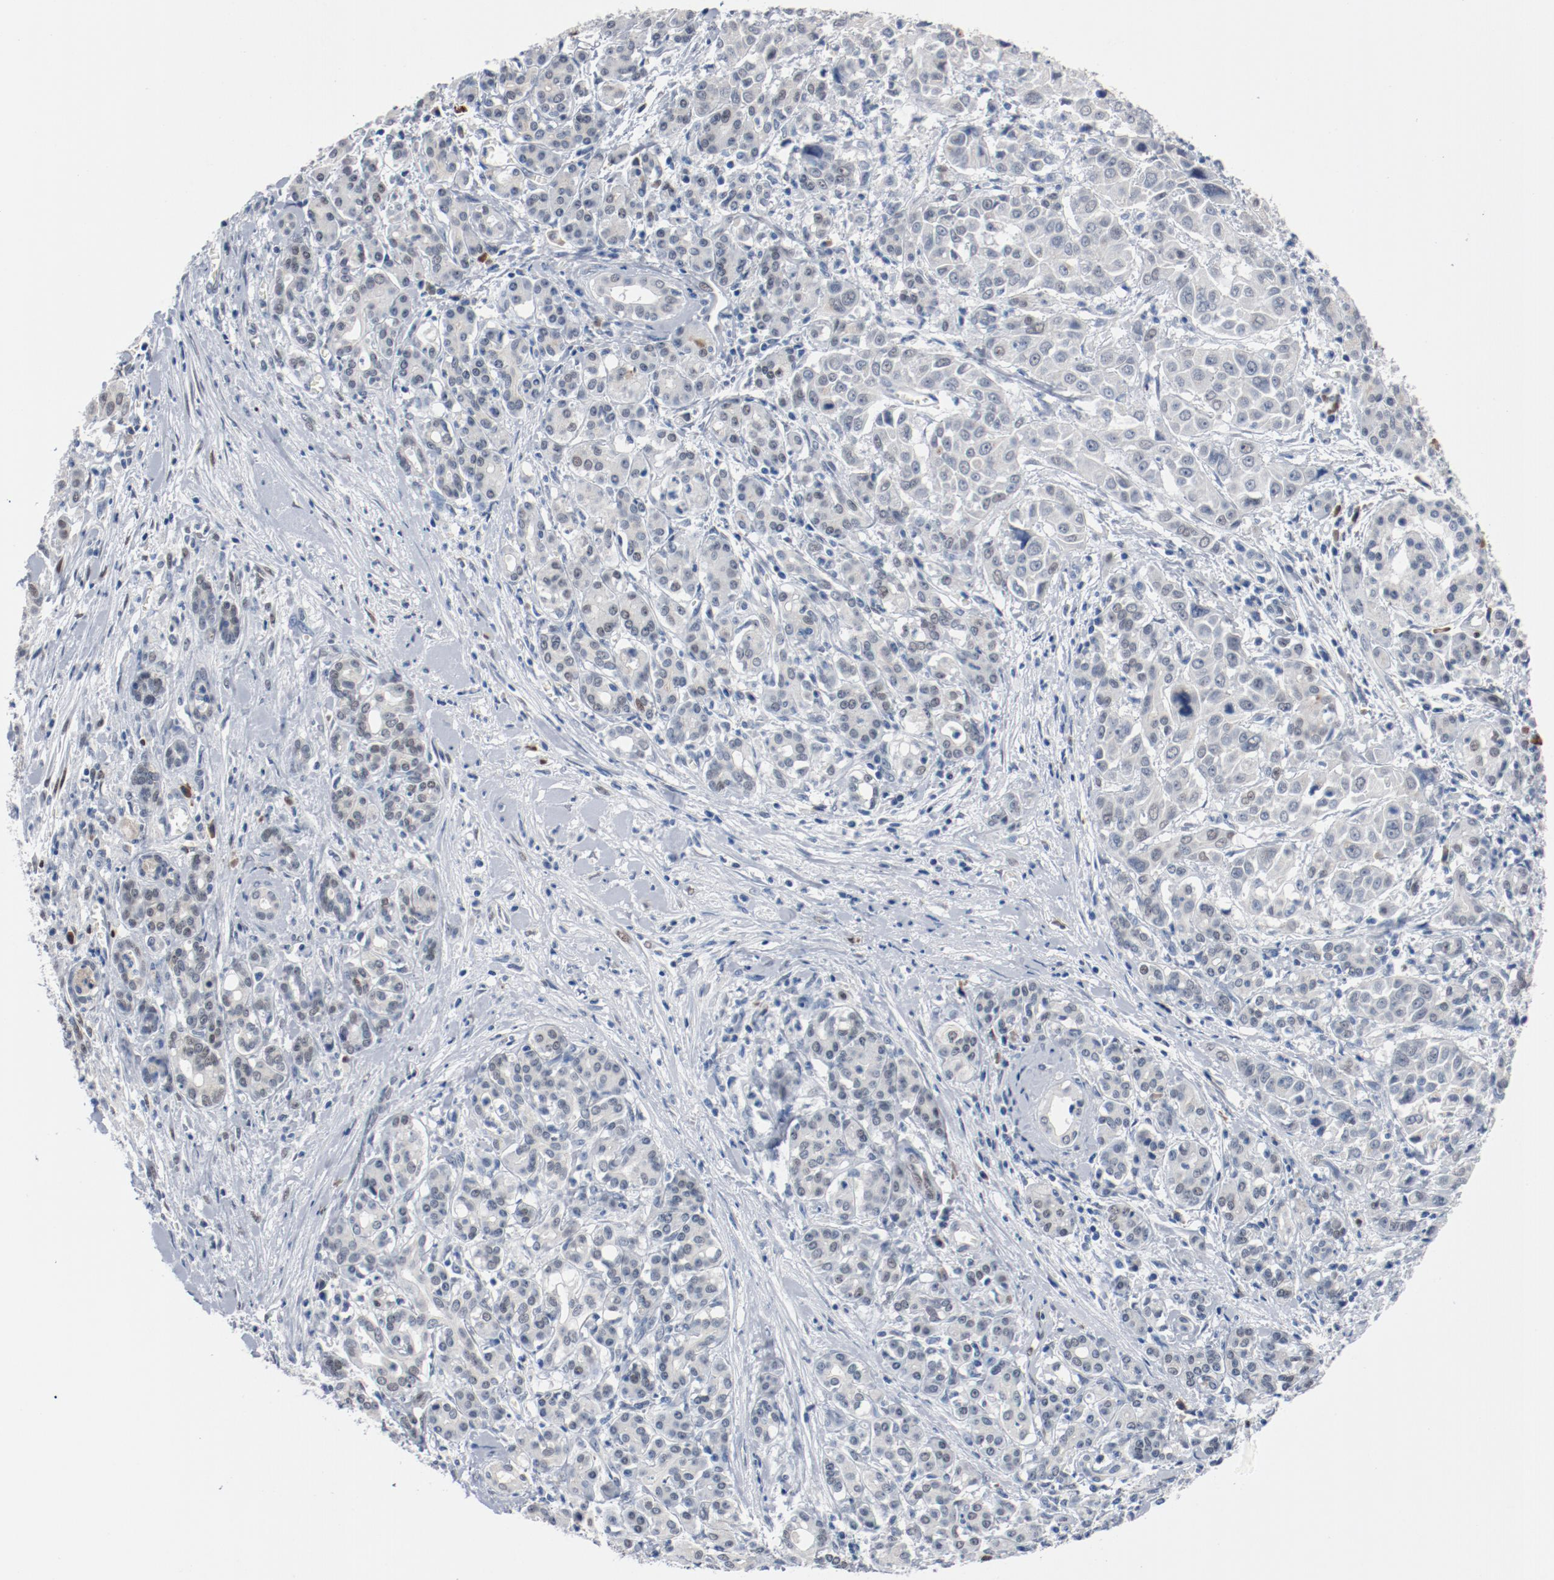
{"staining": {"intensity": "negative", "quantity": "none", "location": "none"}, "tissue": "pancreatic cancer", "cell_type": "Tumor cells", "image_type": "cancer", "snomed": [{"axis": "morphology", "description": "Adenocarcinoma, NOS"}, {"axis": "topography", "description": "Pancreas"}], "caption": "Immunohistochemical staining of pancreatic adenocarcinoma shows no significant staining in tumor cells.", "gene": "FOXP1", "patient": {"sex": "female", "age": 52}}